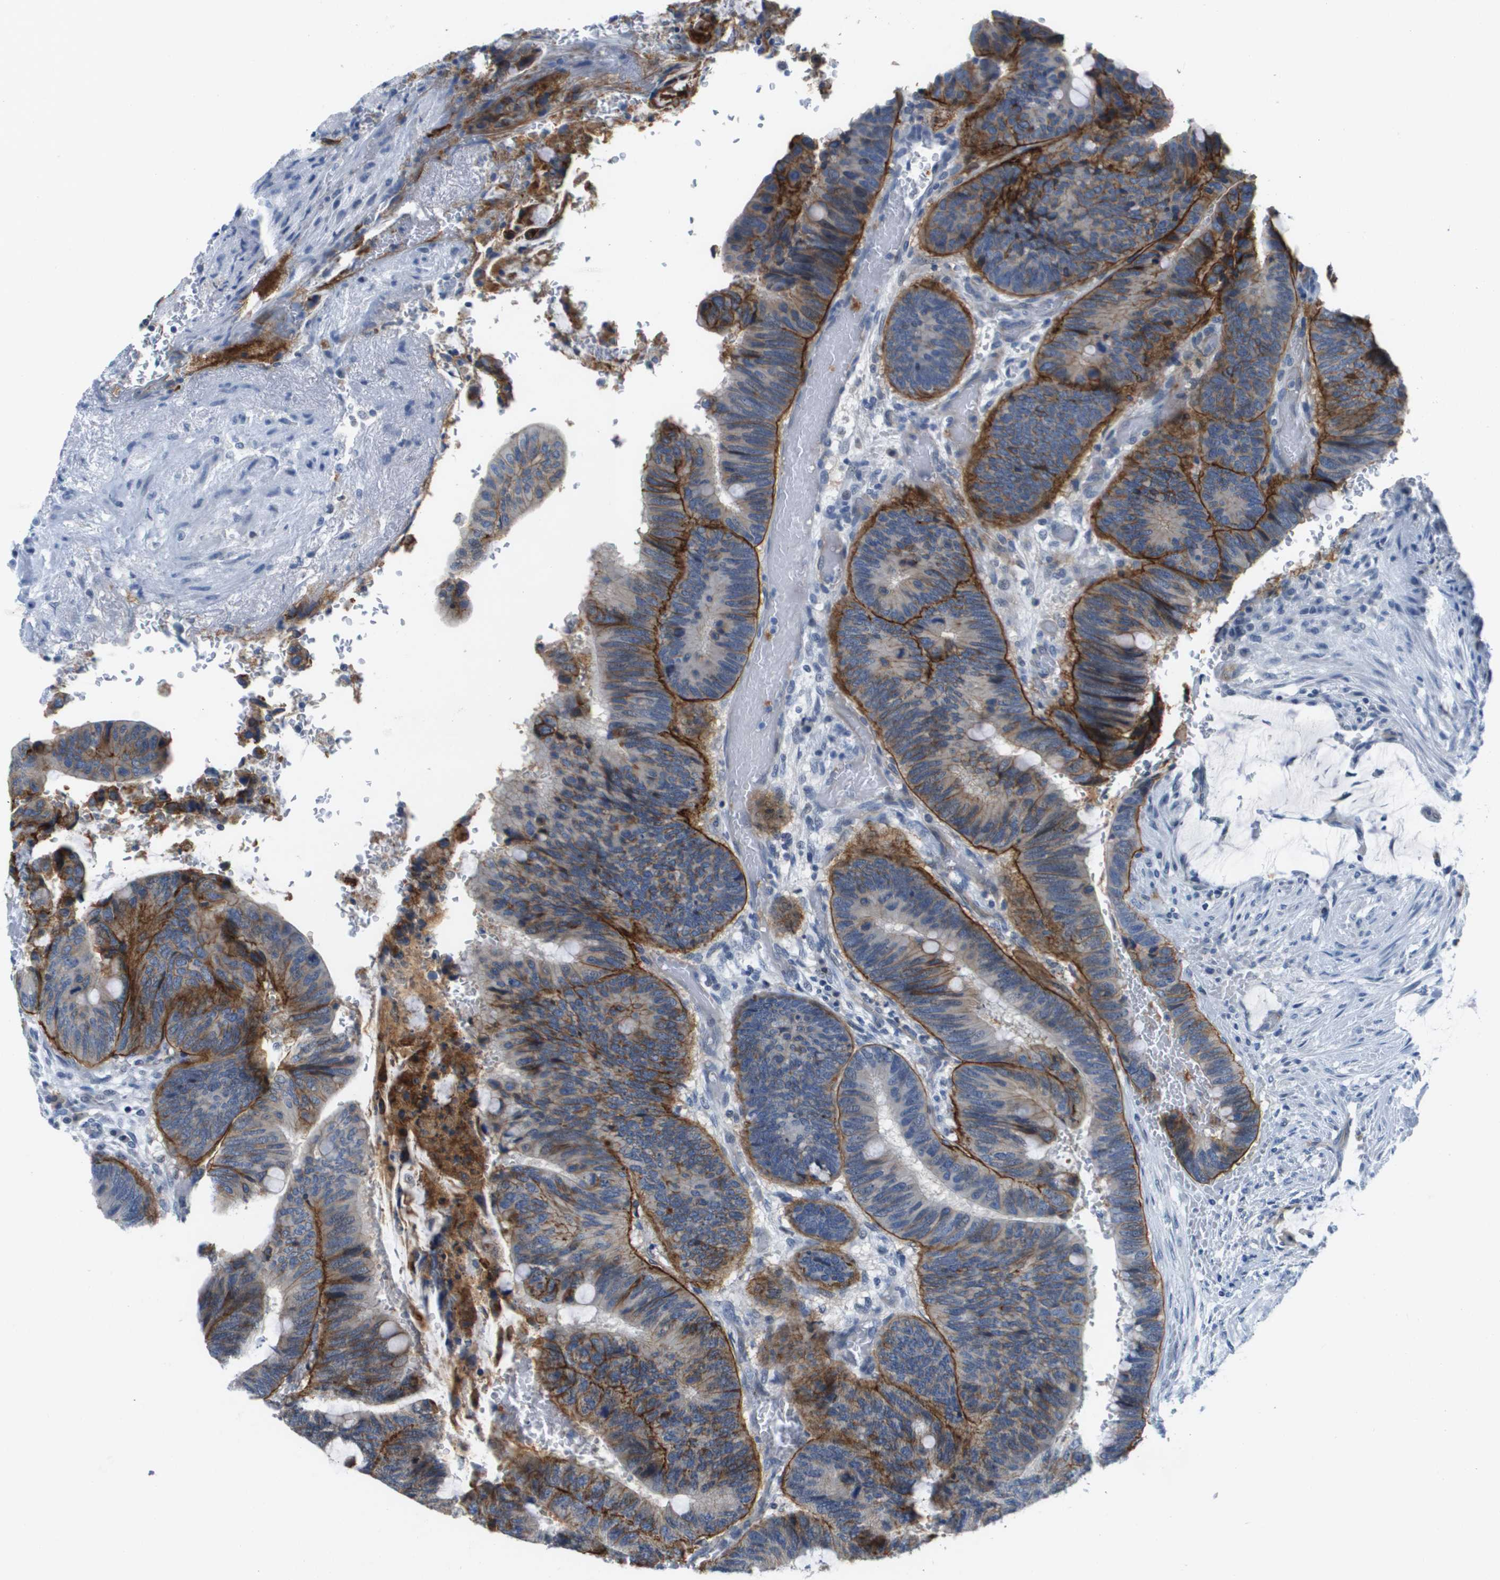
{"staining": {"intensity": "moderate", "quantity": ">75%", "location": "cytoplasmic/membranous"}, "tissue": "colorectal cancer", "cell_type": "Tumor cells", "image_type": "cancer", "snomed": [{"axis": "morphology", "description": "Normal tissue, NOS"}, {"axis": "morphology", "description": "Adenocarcinoma, NOS"}, {"axis": "topography", "description": "Rectum"}], "caption": "Human colorectal cancer (adenocarcinoma) stained with a brown dye displays moderate cytoplasmic/membranous positive positivity in approximately >75% of tumor cells.", "gene": "ITGA6", "patient": {"sex": "male", "age": 92}}